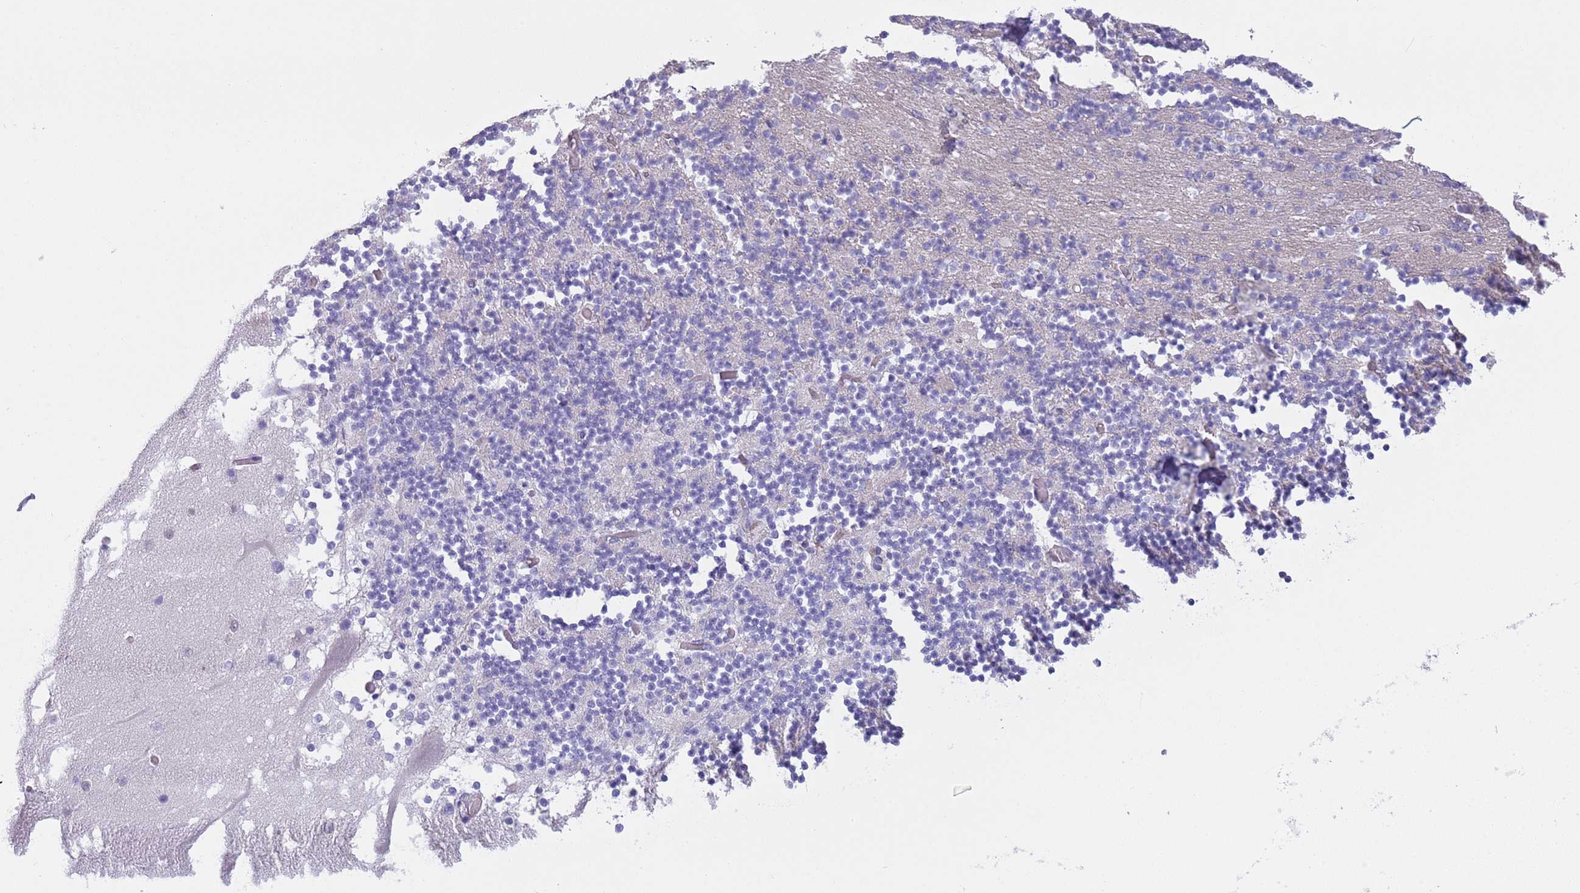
{"staining": {"intensity": "negative", "quantity": "none", "location": "none"}, "tissue": "cerebellum", "cell_type": "Cells in granular layer", "image_type": "normal", "snomed": [{"axis": "morphology", "description": "Normal tissue, NOS"}, {"axis": "topography", "description": "Cerebellum"}], "caption": "High magnification brightfield microscopy of normal cerebellum stained with DAB (brown) and counterstained with hematoxylin (blue): cells in granular layer show no significant staining. (DAB immunohistochemistry, high magnification).", "gene": "TSGA13", "patient": {"sex": "female", "age": 28}}